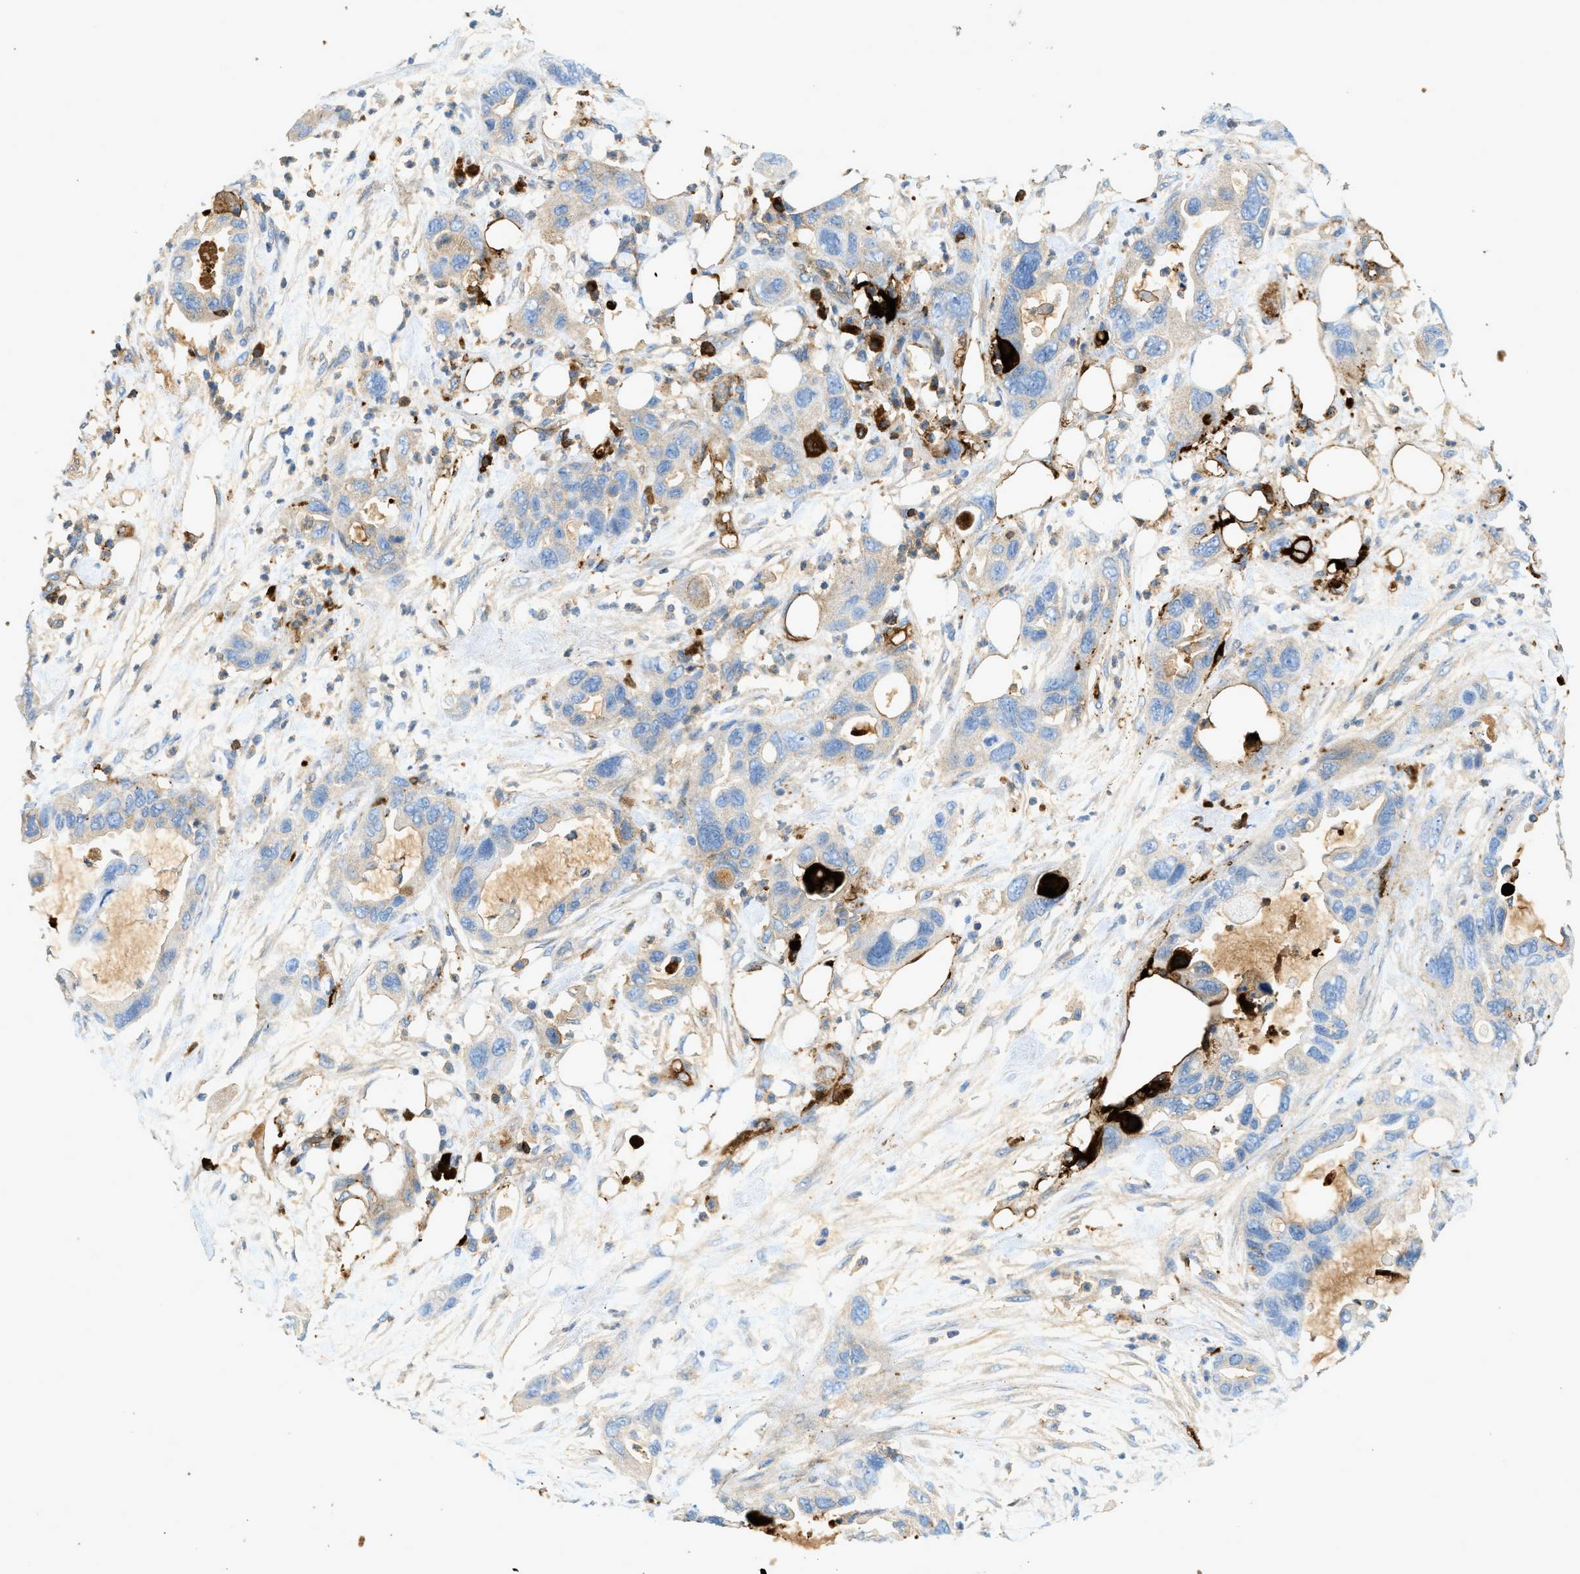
{"staining": {"intensity": "weak", "quantity": "25%-75%", "location": "cytoplasmic/membranous"}, "tissue": "pancreatic cancer", "cell_type": "Tumor cells", "image_type": "cancer", "snomed": [{"axis": "morphology", "description": "Adenocarcinoma, NOS"}, {"axis": "topography", "description": "Pancreas"}], "caption": "This is an image of IHC staining of pancreatic cancer (adenocarcinoma), which shows weak positivity in the cytoplasmic/membranous of tumor cells.", "gene": "F2", "patient": {"sex": "female", "age": 71}}